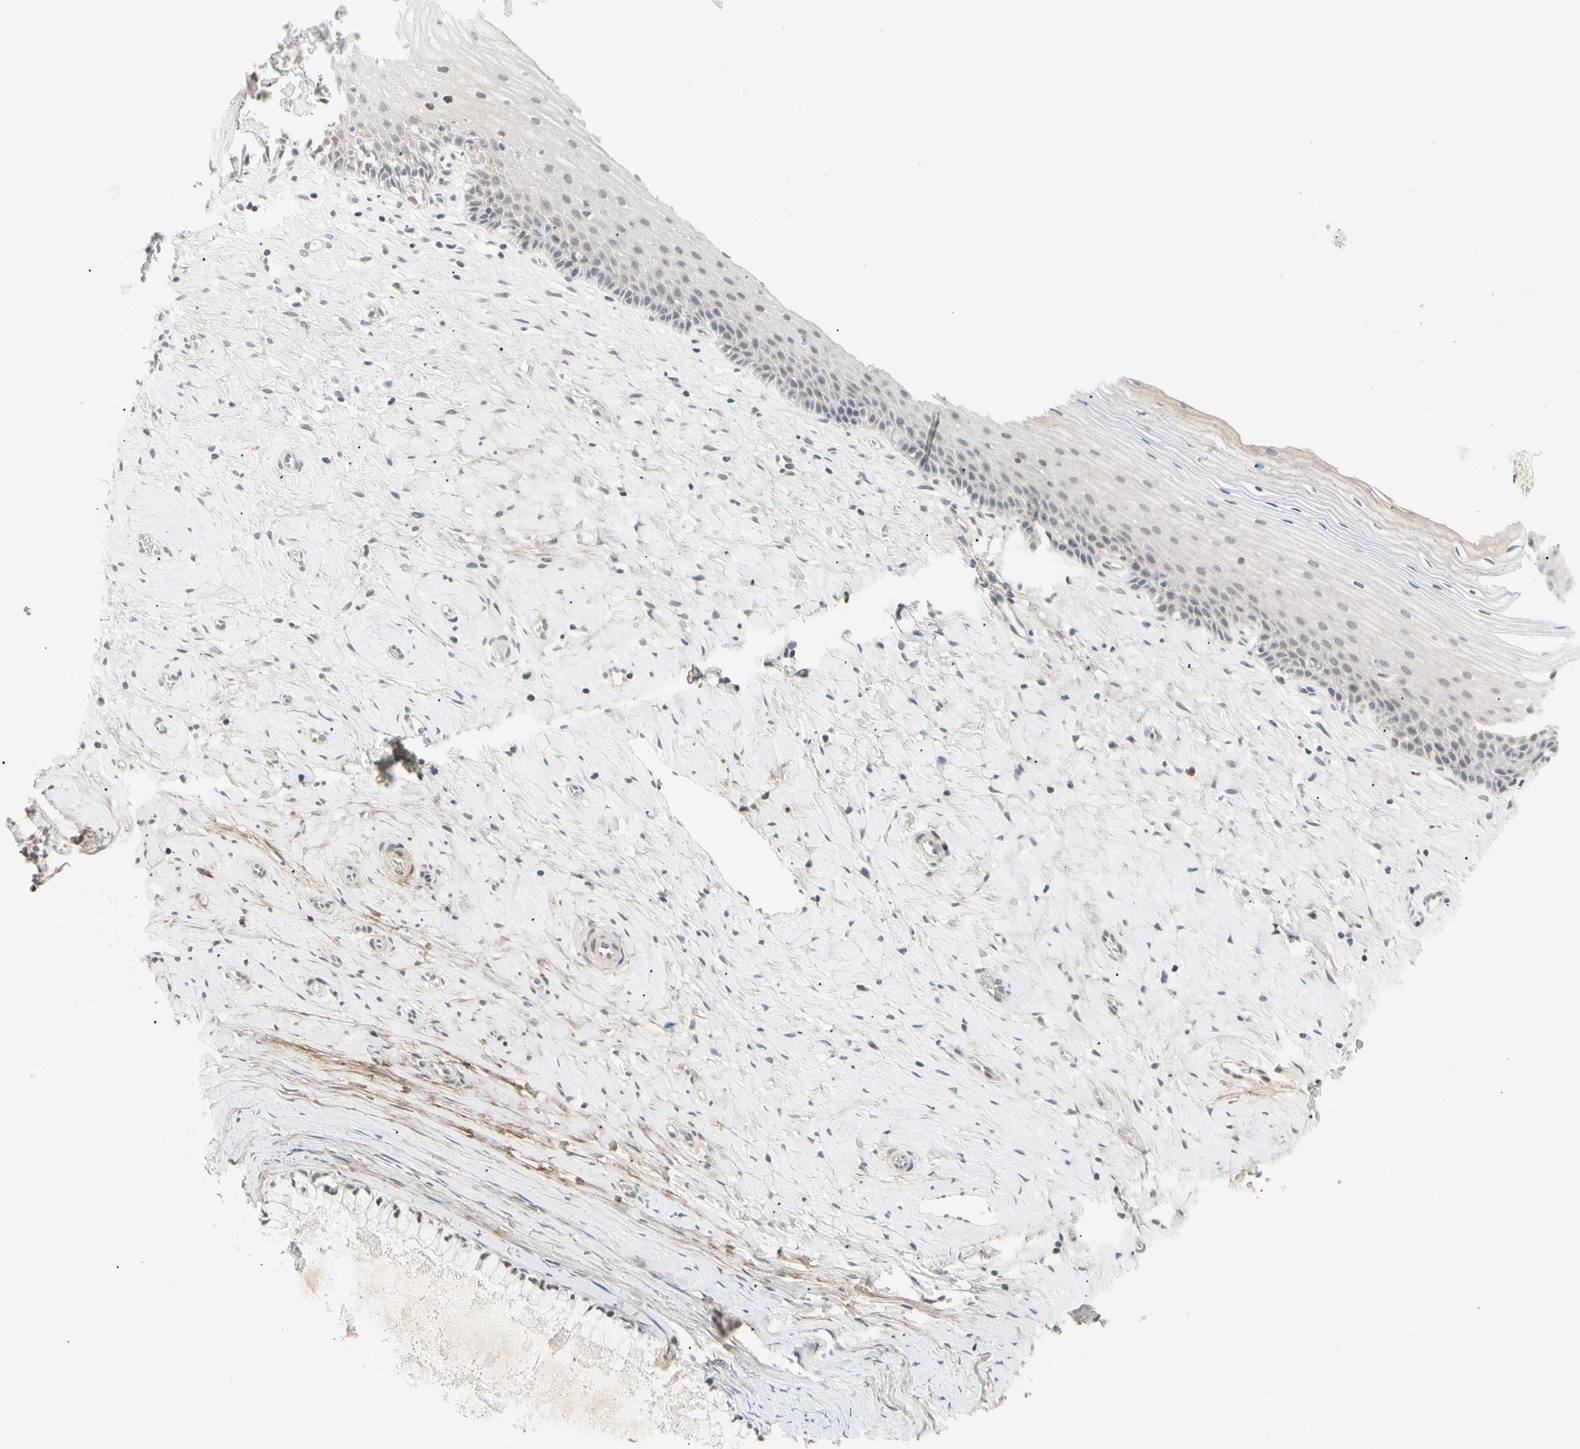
{"staining": {"intensity": "weak", "quantity": "<25%", "location": "nuclear"}, "tissue": "cervix", "cell_type": "Glandular cells", "image_type": "normal", "snomed": [{"axis": "morphology", "description": "Normal tissue, NOS"}, {"axis": "topography", "description": "Cervix"}], "caption": "Immunohistochemistry photomicrograph of unremarkable human cervix stained for a protein (brown), which shows no positivity in glandular cells. (DAB immunohistochemistry (IHC) with hematoxylin counter stain).", "gene": "ASPN", "patient": {"sex": "female", "age": 39}}